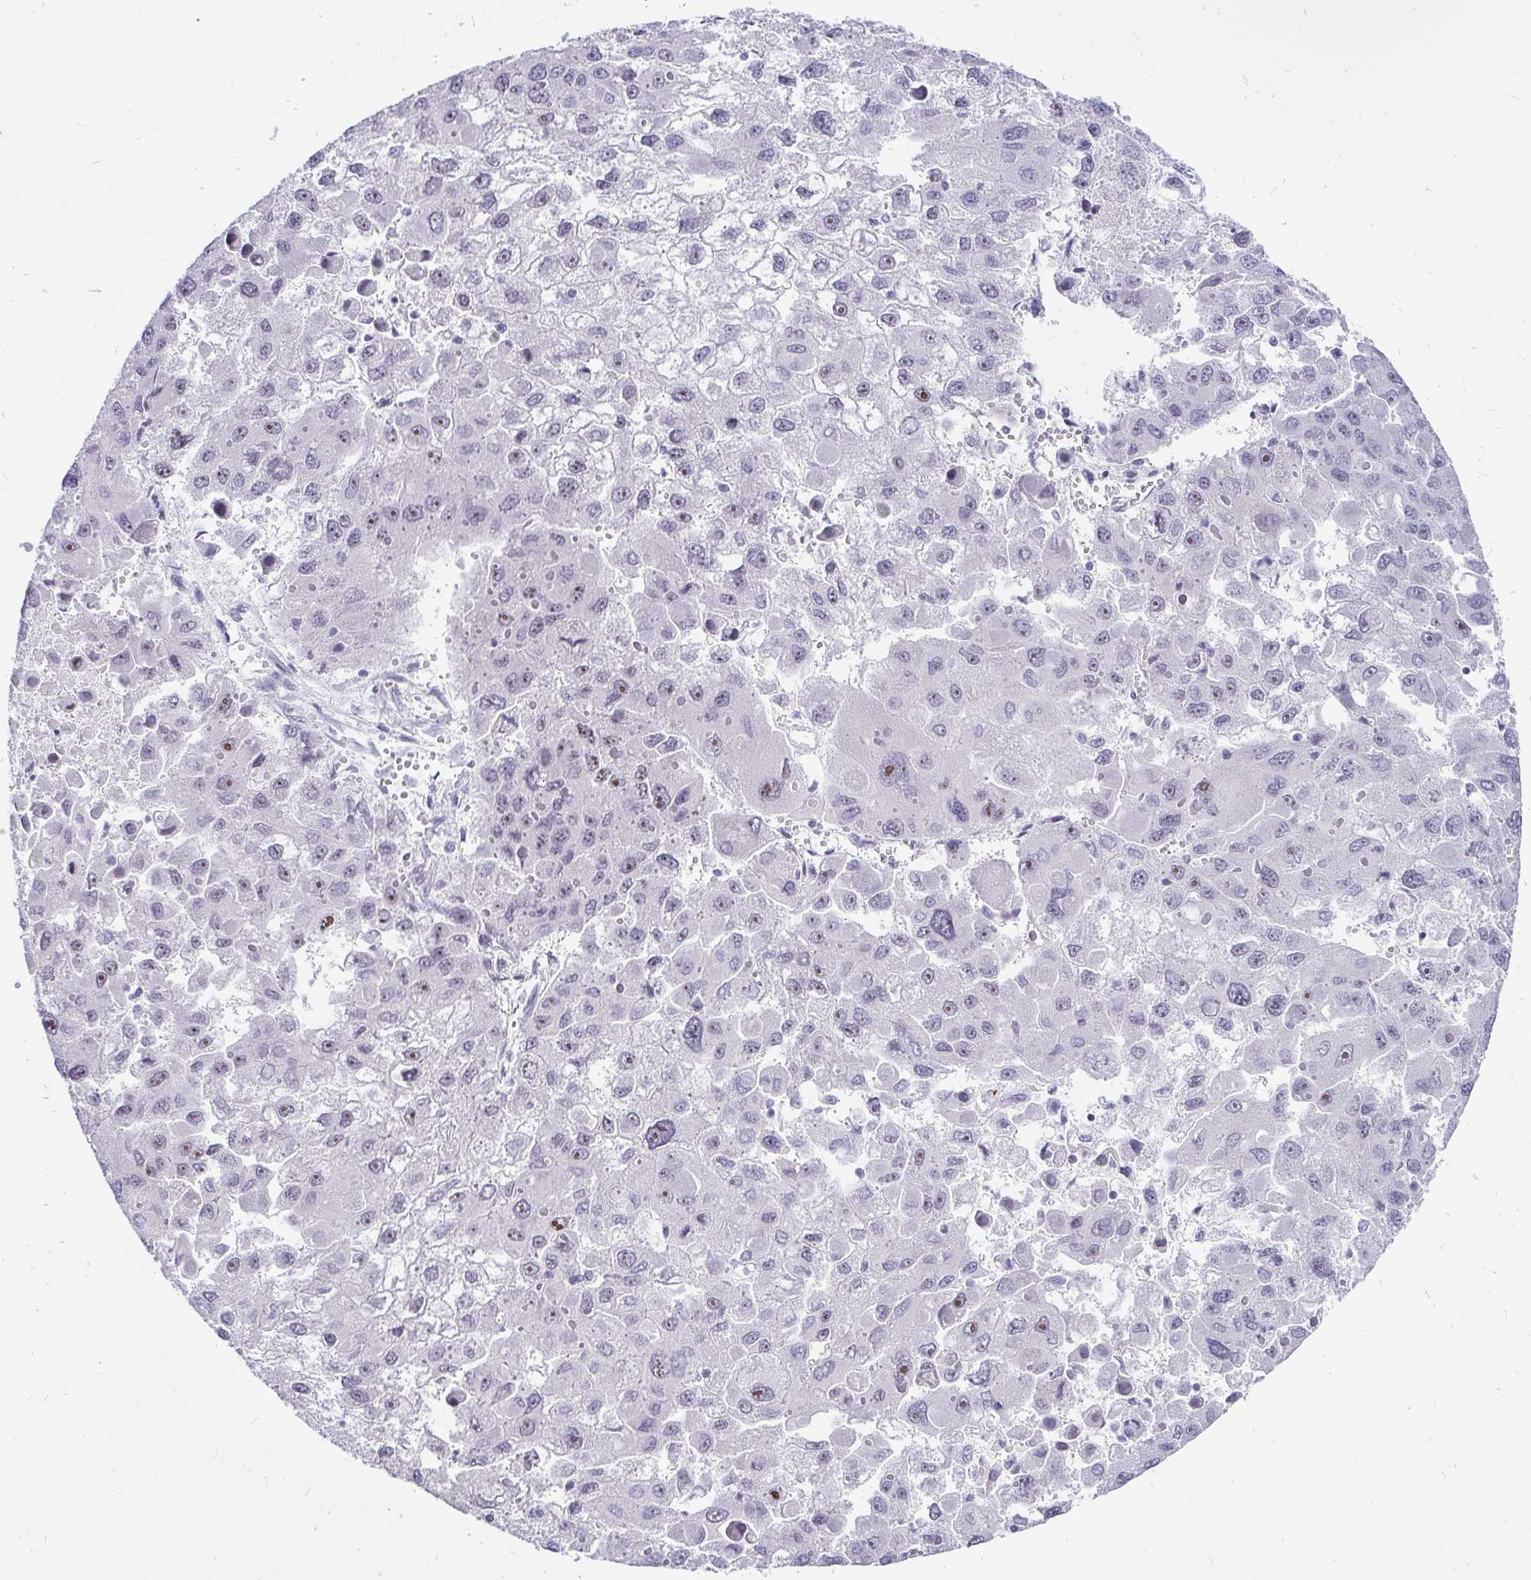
{"staining": {"intensity": "weak", "quantity": "<25%", "location": "nuclear"}, "tissue": "liver cancer", "cell_type": "Tumor cells", "image_type": "cancer", "snomed": [{"axis": "morphology", "description": "Carcinoma, Hepatocellular, NOS"}, {"axis": "topography", "description": "Liver"}], "caption": "Protein analysis of liver hepatocellular carcinoma demonstrates no significant staining in tumor cells. (DAB immunohistochemistry visualized using brightfield microscopy, high magnification).", "gene": "ZNF860", "patient": {"sex": "female", "age": 41}}